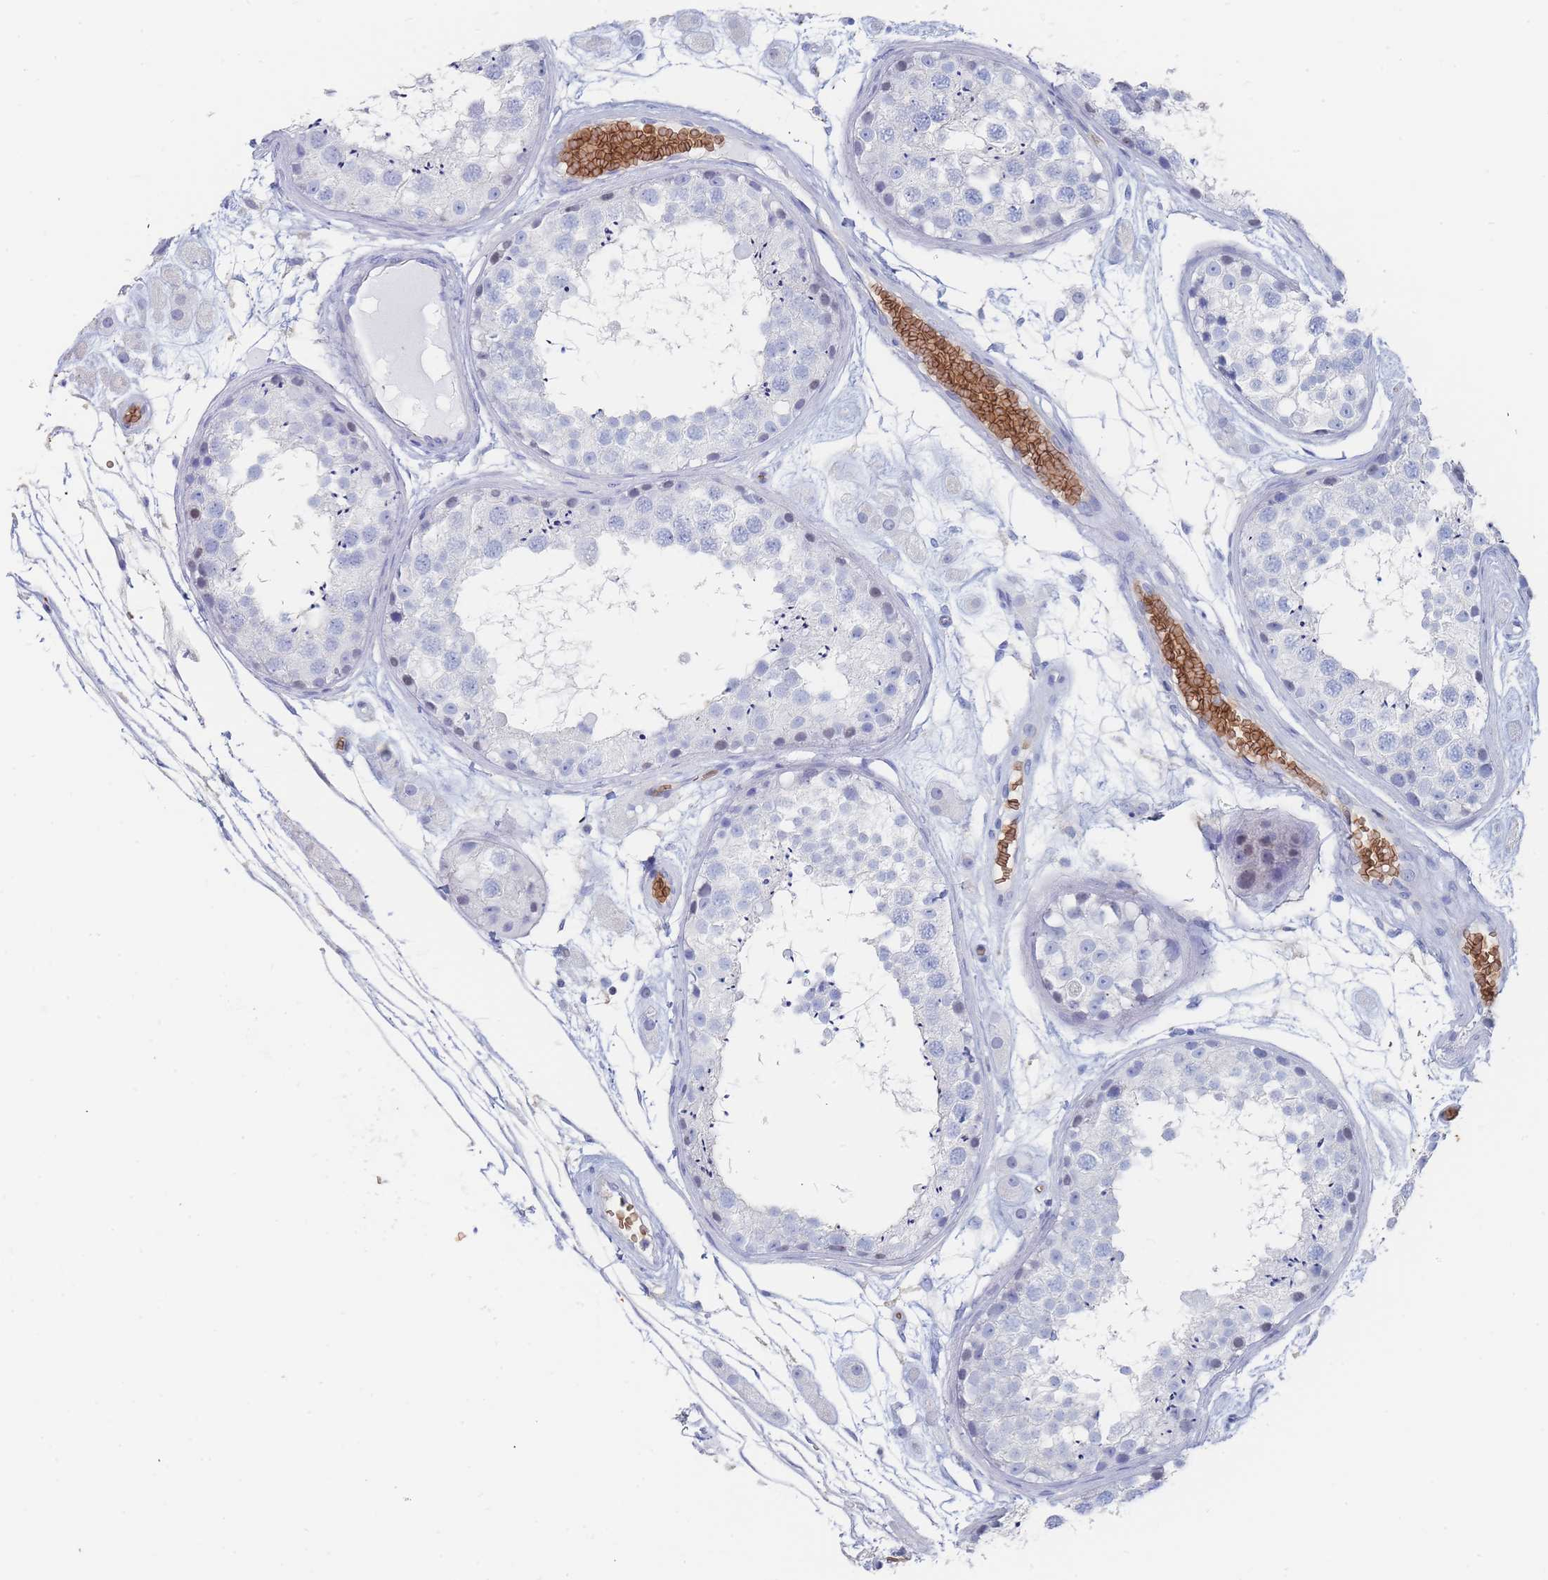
{"staining": {"intensity": "negative", "quantity": "none", "location": "none"}, "tissue": "testis", "cell_type": "Cells in seminiferous ducts", "image_type": "normal", "snomed": [{"axis": "morphology", "description": "Normal tissue, NOS"}, {"axis": "topography", "description": "Testis"}], "caption": "DAB immunohistochemical staining of benign testis shows no significant staining in cells in seminiferous ducts. Nuclei are stained in blue.", "gene": "SLC2A1", "patient": {"sex": "male", "age": 25}}